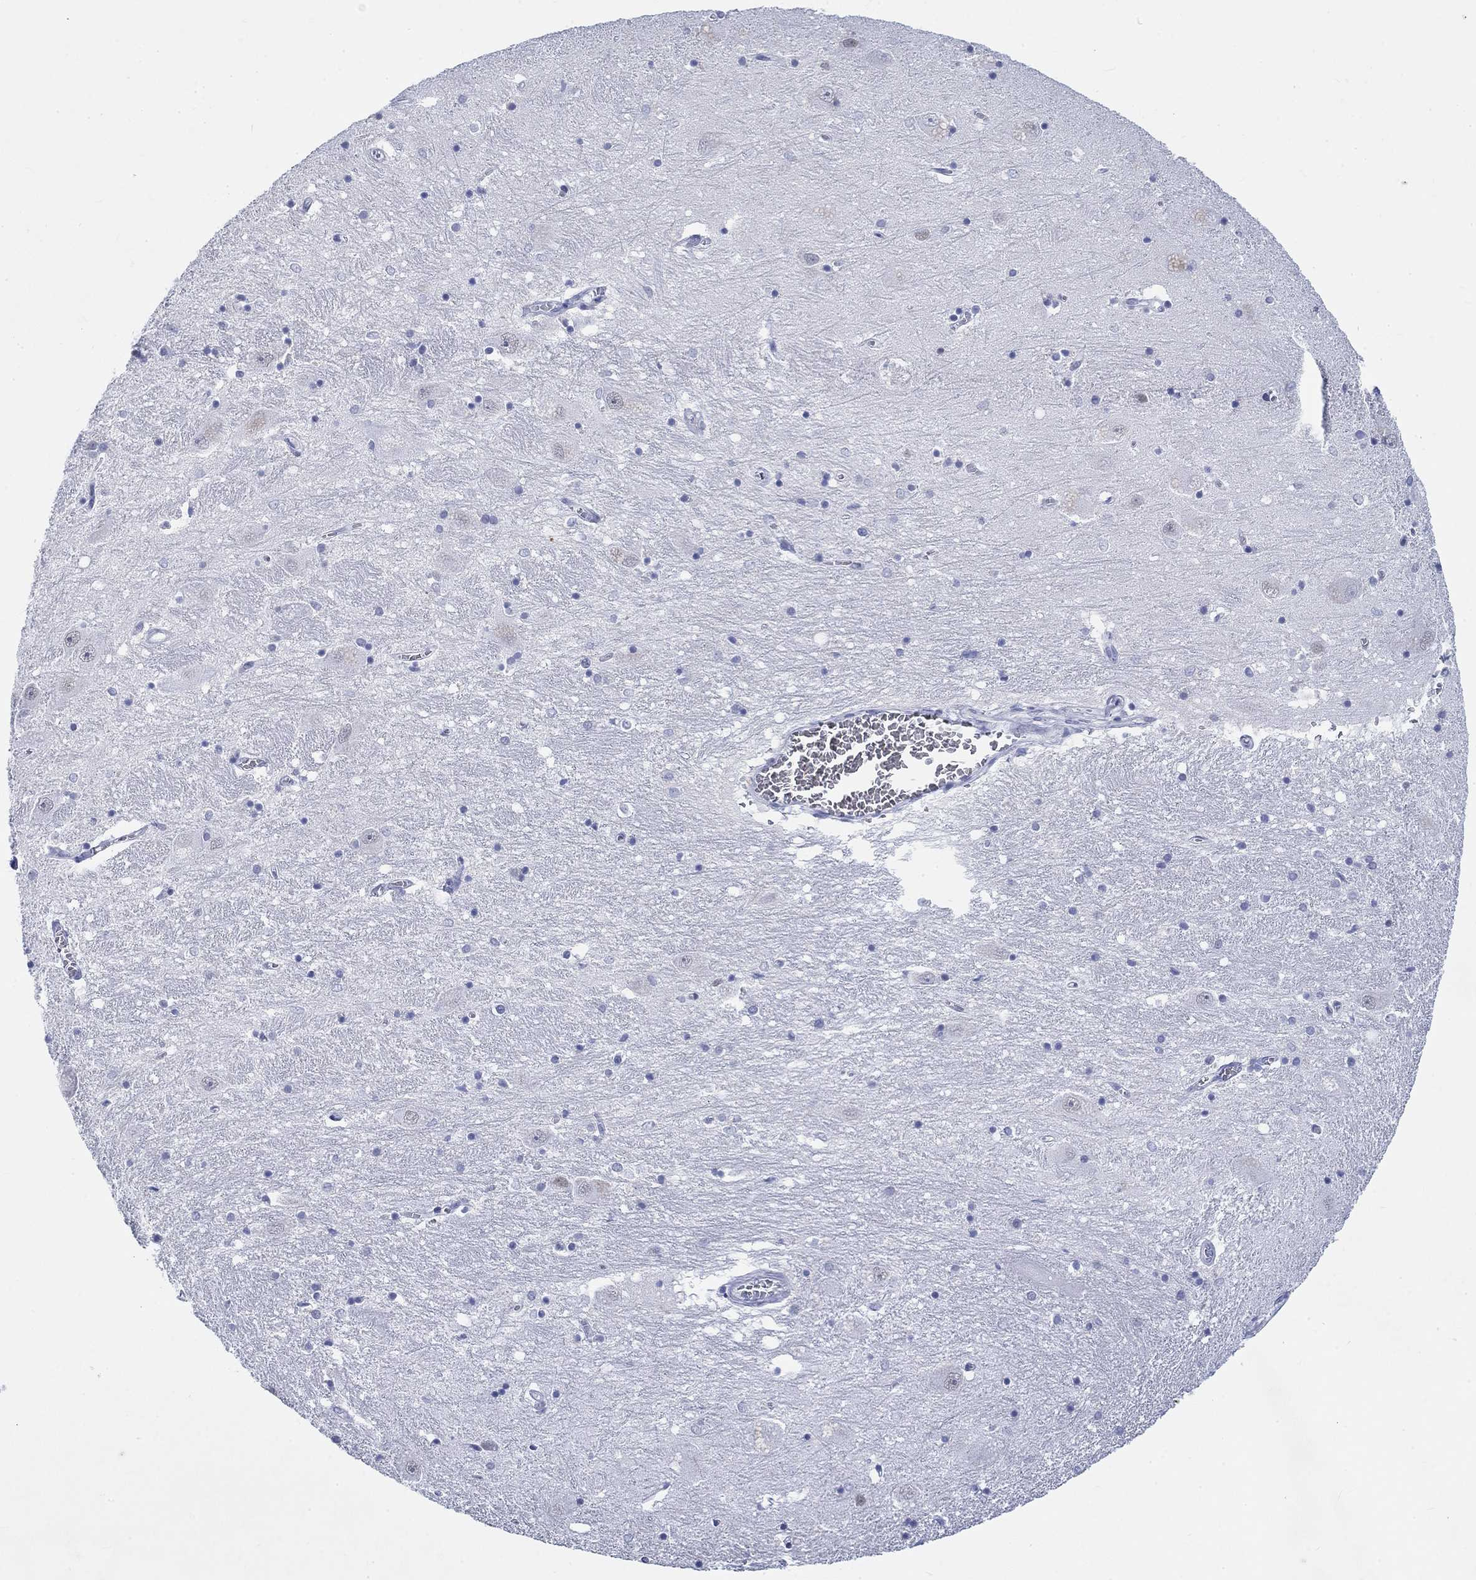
{"staining": {"intensity": "negative", "quantity": "none", "location": "none"}, "tissue": "caudate", "cell_type": "Glial cells", "image_type": "normal", "snomed": [{"axis": "morphology", "description": "Normal tissue, NOS"}, {"axis": "topography", "description": "Lateral ventricle wall"}], "caption": "Micrograph shows no protein expression in glial cells of unremarkable caudate. (DAB (3,3'-diaminobenzidine) immunohistochemistry with hematoxylin counter stain).", "gene": "KRT76", "patient": {"sex": "male", "age": 54}}